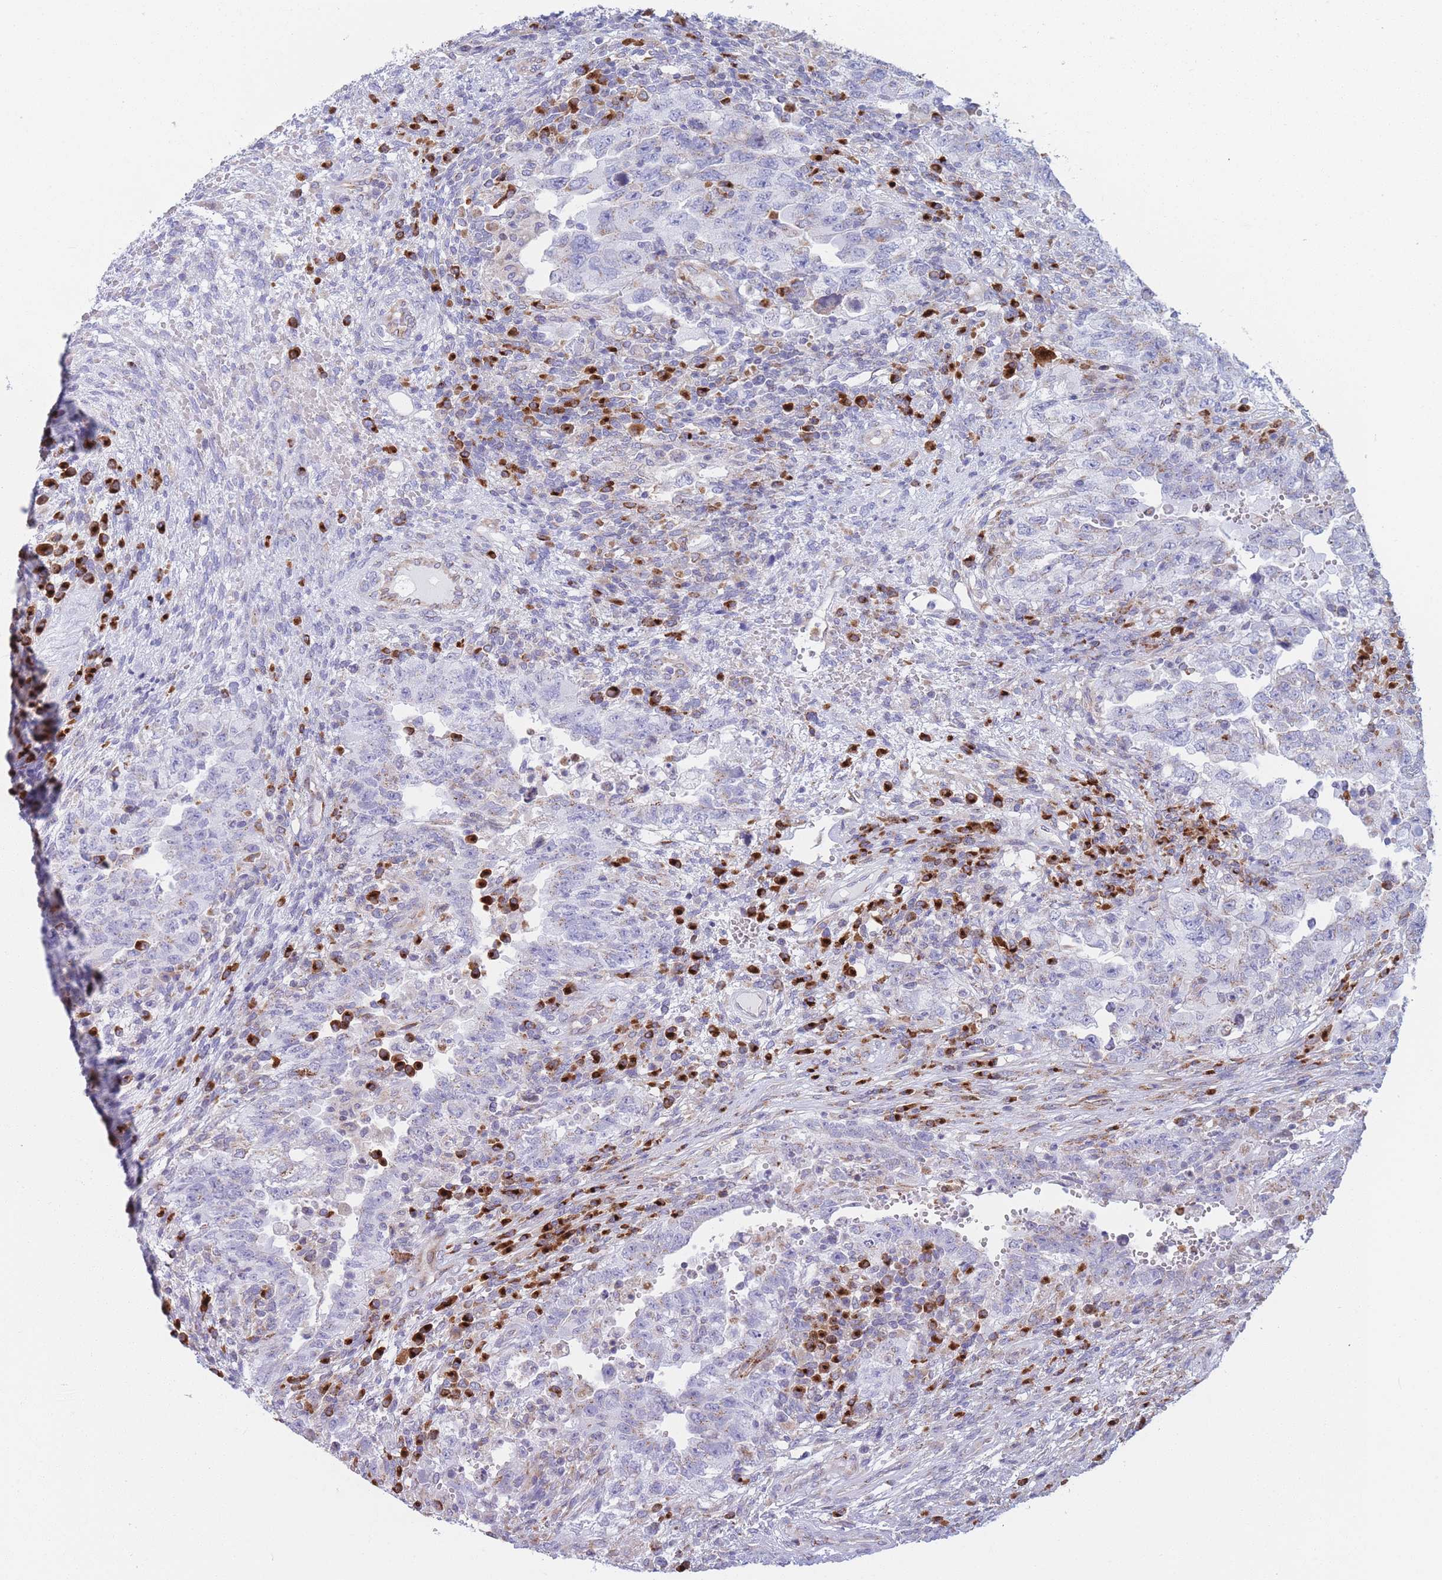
{"staining": {"intensity": "negative", "quantity": "none", "location": "none"}, "tissue": "testis cancer", "cell_type": "Tumor cells", "image_type": "cancer", "snomed": [{"axis": "morphology", "description": "Carcinoma, Embryonal, NOS"}, {"axis": "topography", "description": "Testis"}], "caption": "An immunohistochemistry photomicrograph of embryonal carcinoma (testis) is shown. There is no staining in tumor cells of embryonal carcinoma (testis).", "gene": "MRPL30", "patient": {"sex": "male", "age": 26}}